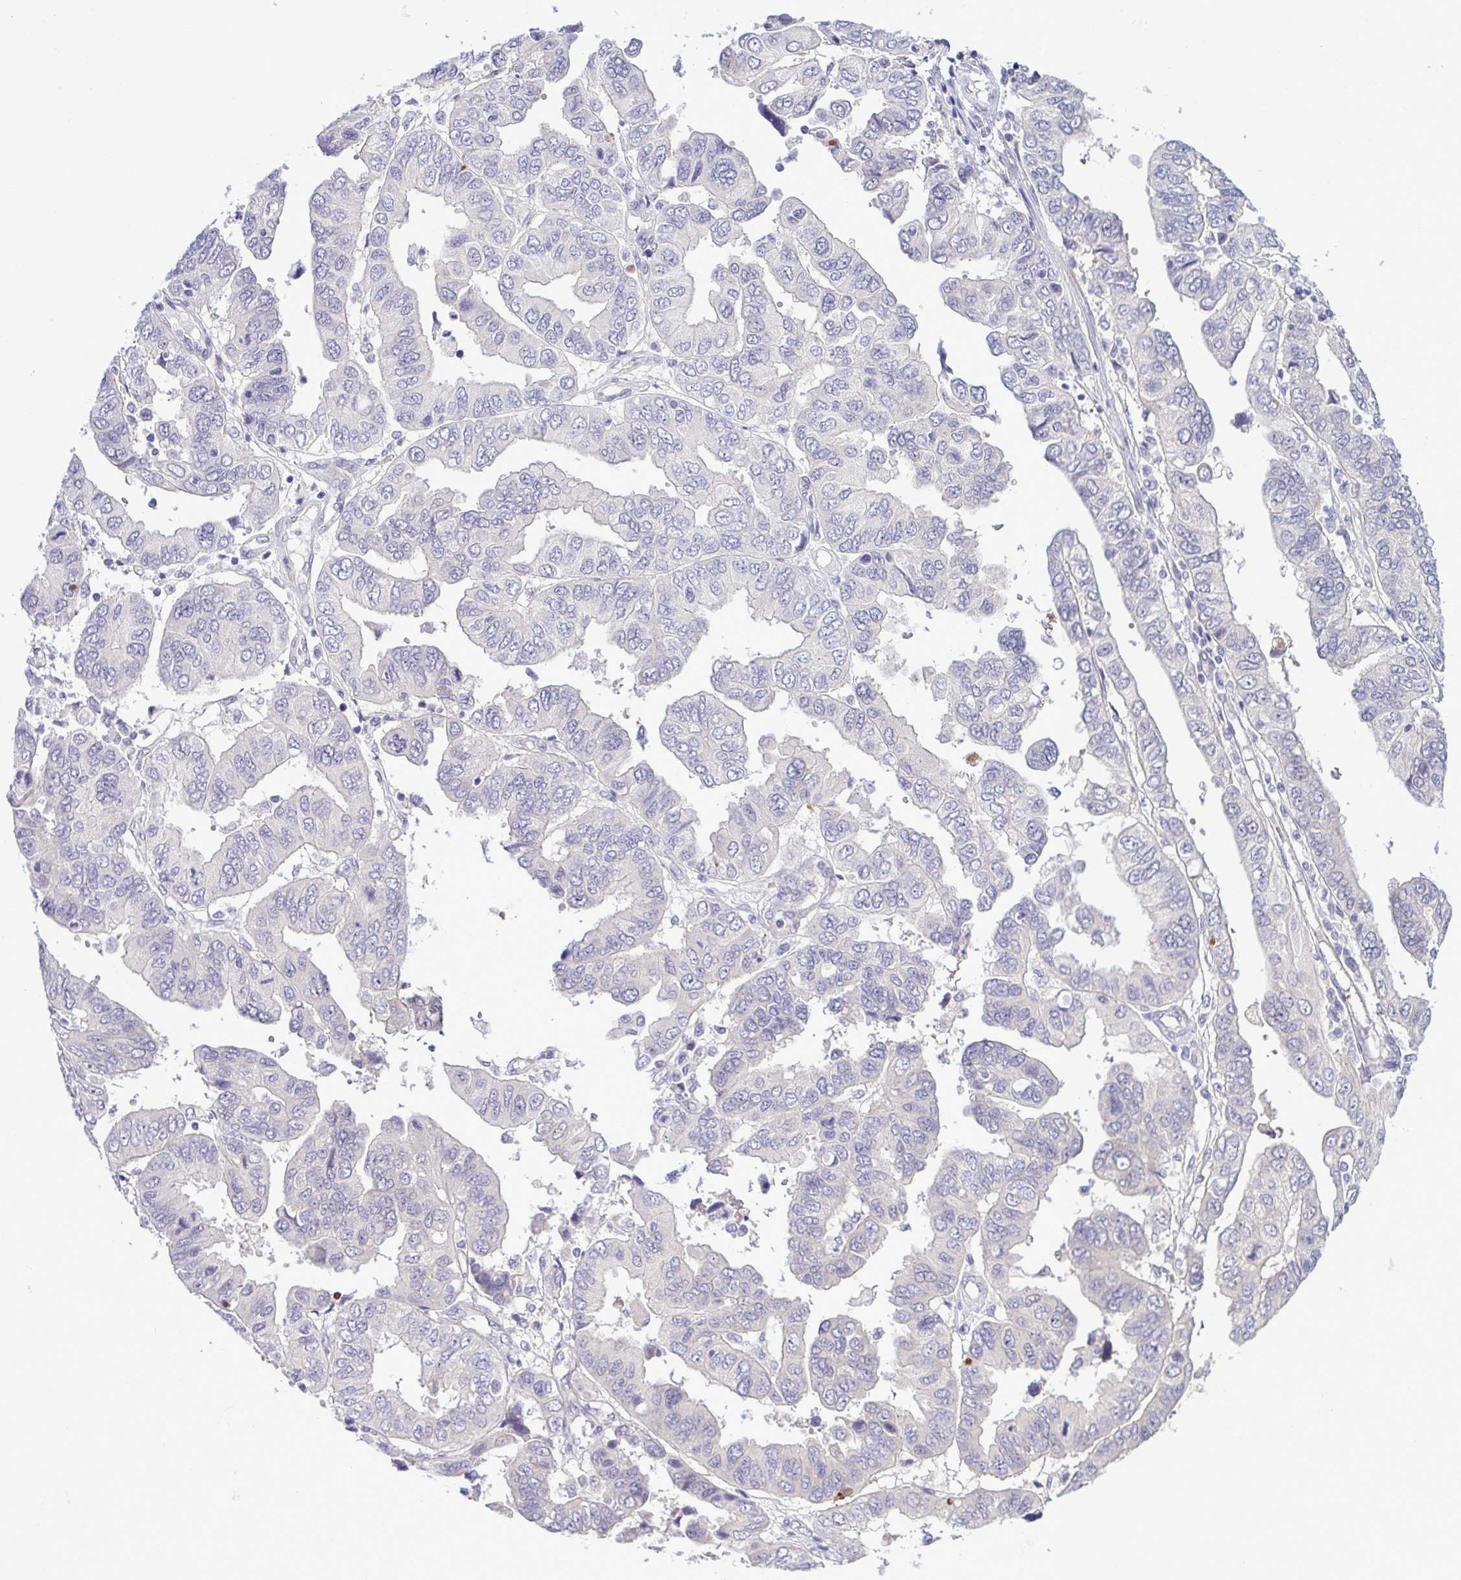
{"staining": {"intensity": "negative", "quantity": "none", "location": "none"}, "tissue": "ovarian cancer", "cell_type": "Tumor cells", "image_type": "cancer", "snomed": [{"axis": "morphology", "description": "Cystadenocarcinoma, serous, NOS"}, {"axis": "topography", "description": "Ovary"}], "caption": "Protein analysis of ovarian serous cystadenocarcinoma reveals no significant expression in tumor cells.", "gene": "SYNPO2L", "patient": {"sex": "female", "age": 79}}